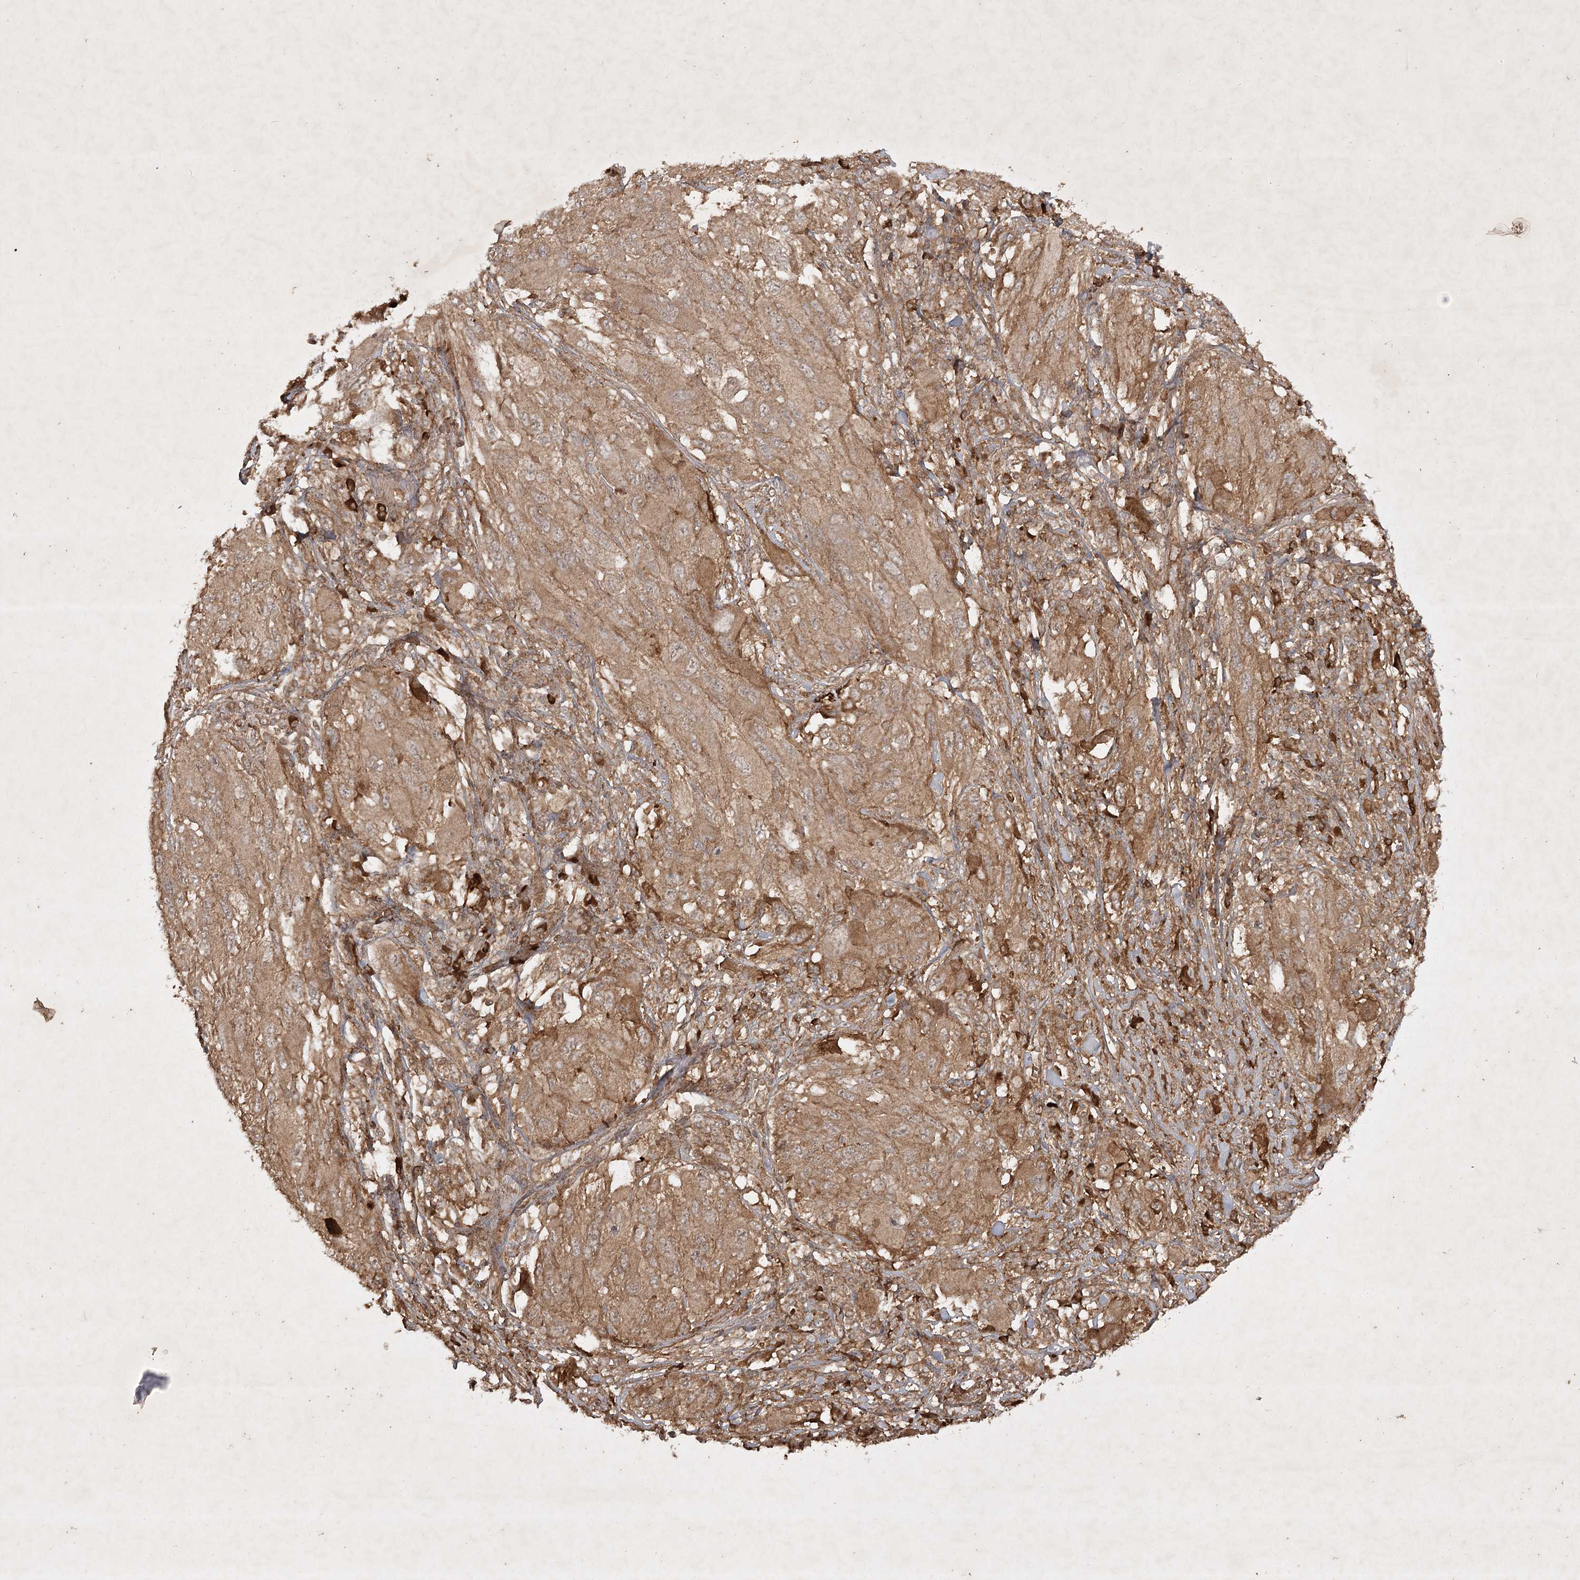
{"staining": {"intensity": "moderate", "quantity": ">75%", "location": "cytoplasmic/membranous"}, "tissue": "melanoma", "cell_type": "Tumor cells", "image_type": "cancer", "snomed": [{"axis": "morphology", "description": "Malignant melanoma, NOS"}, {"axis": "topography", "description": "Skin"}], "caption": "The micrograph shows staining of malignant melanoma, revealing moderate cytoplasmic/membranous protein expression (brown color) within tumor cells. The staining was performed using DAB (3,3'-diaminobenzidine) to visualize the protein expression in brown, while the nuclei were stained in blue with hematoxylin (Magnification: 20x).", "gene": "ARL13A", "patient": {"sex": "female", "age": 91}}